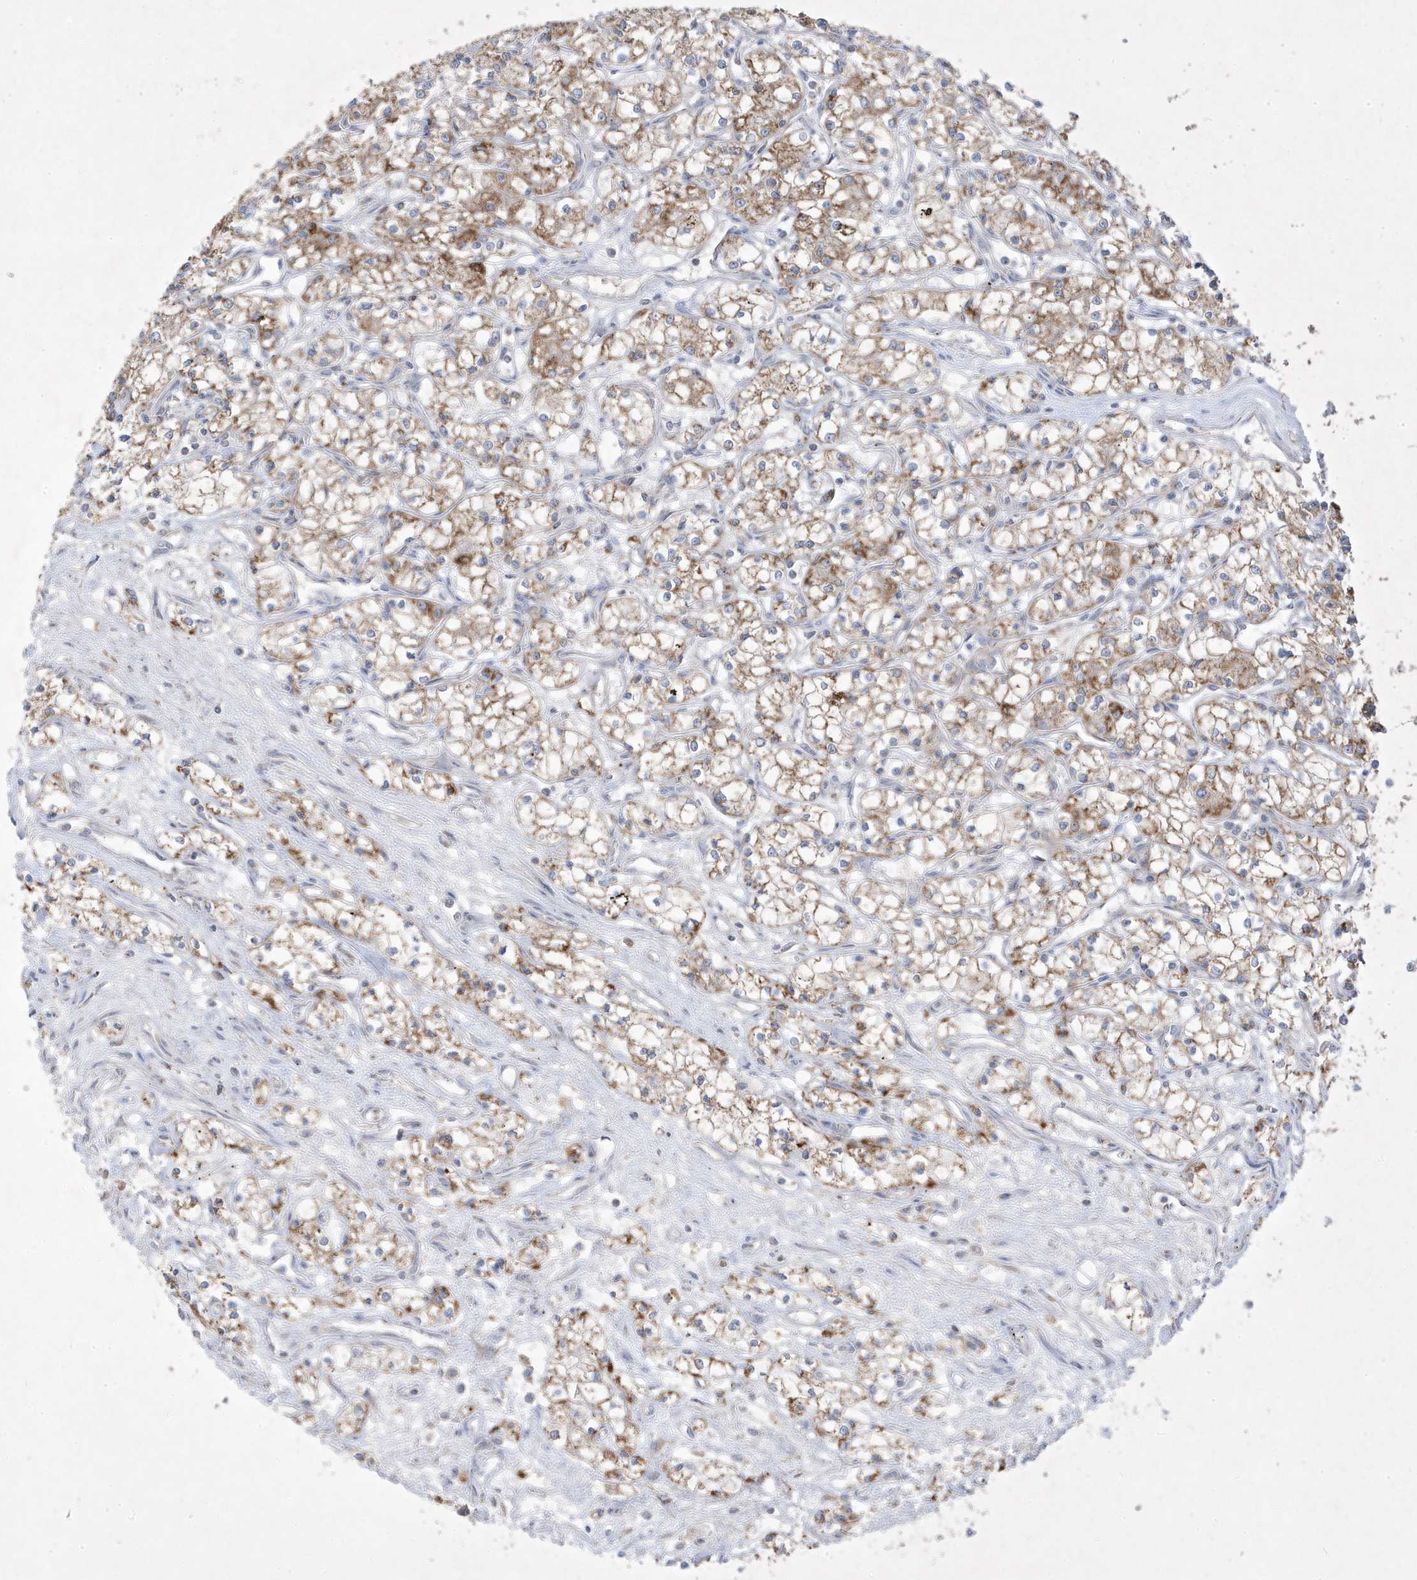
{"staining": {"intensity": "moderate", "quantity": ">75%", "location": "cytoplasmic/membranous"}, "tissue": "renal cancer", "cell_type": "Tumor cells", "image_type": "cancer", "snomed": [{"axis": "morphology", "description": "Adenocarcinoma, NOS"}, {"axis": "topography", "description": "Kidney"}], "caption": "This is a histology image of immunohistochemistry (IHC) staining of adenocarcinoma (renal), which shows moderate staining in the cytoplasmic/membranous of tumor cells.", "gene": "ADAMTSL3", "patient": {"sex": "male", "age": 59}}